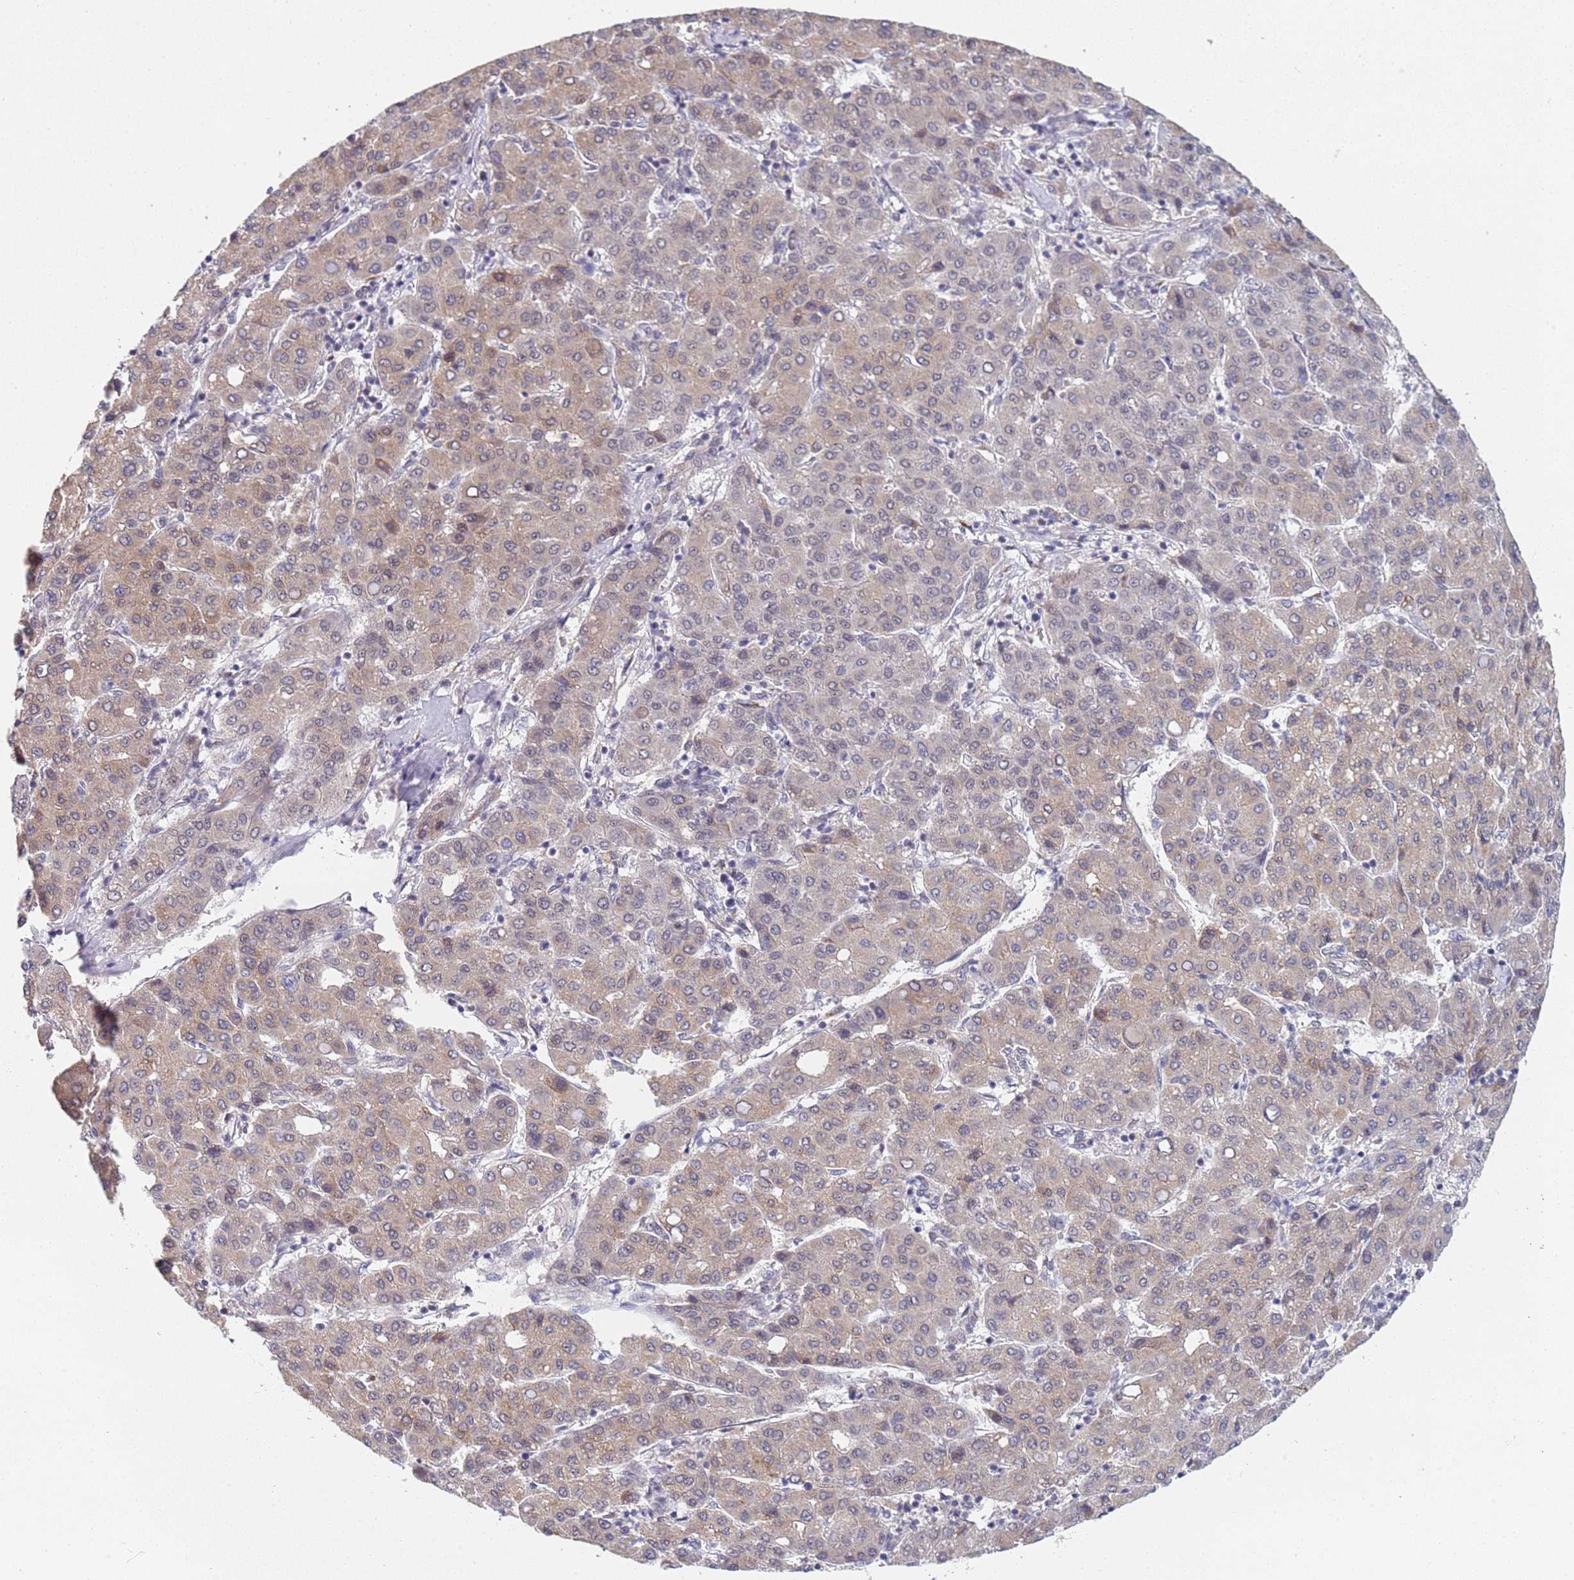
{"staining": {"intensity": "weak", "quantity": "25%-75%", "location": "cytoplasmic/membranous"}, "tissue": "liver cancer", "cell_type": "Tumor cells", "image_type": "cancer", "snomed": [{"axis": "morphology", "description": "Carcinoma, Hepatocellular, NOS"}, {"axis": "topography", "description": "Liver"}], "caption": "Protein staining reveals weak cytoplasmic/membranous positivity in approximately 25%-75% of tumor cells in liver cancer (hepatocellular carcinoma).", "gene": "B4GALT4", "patient": {"sex": "male", "age": 65}}